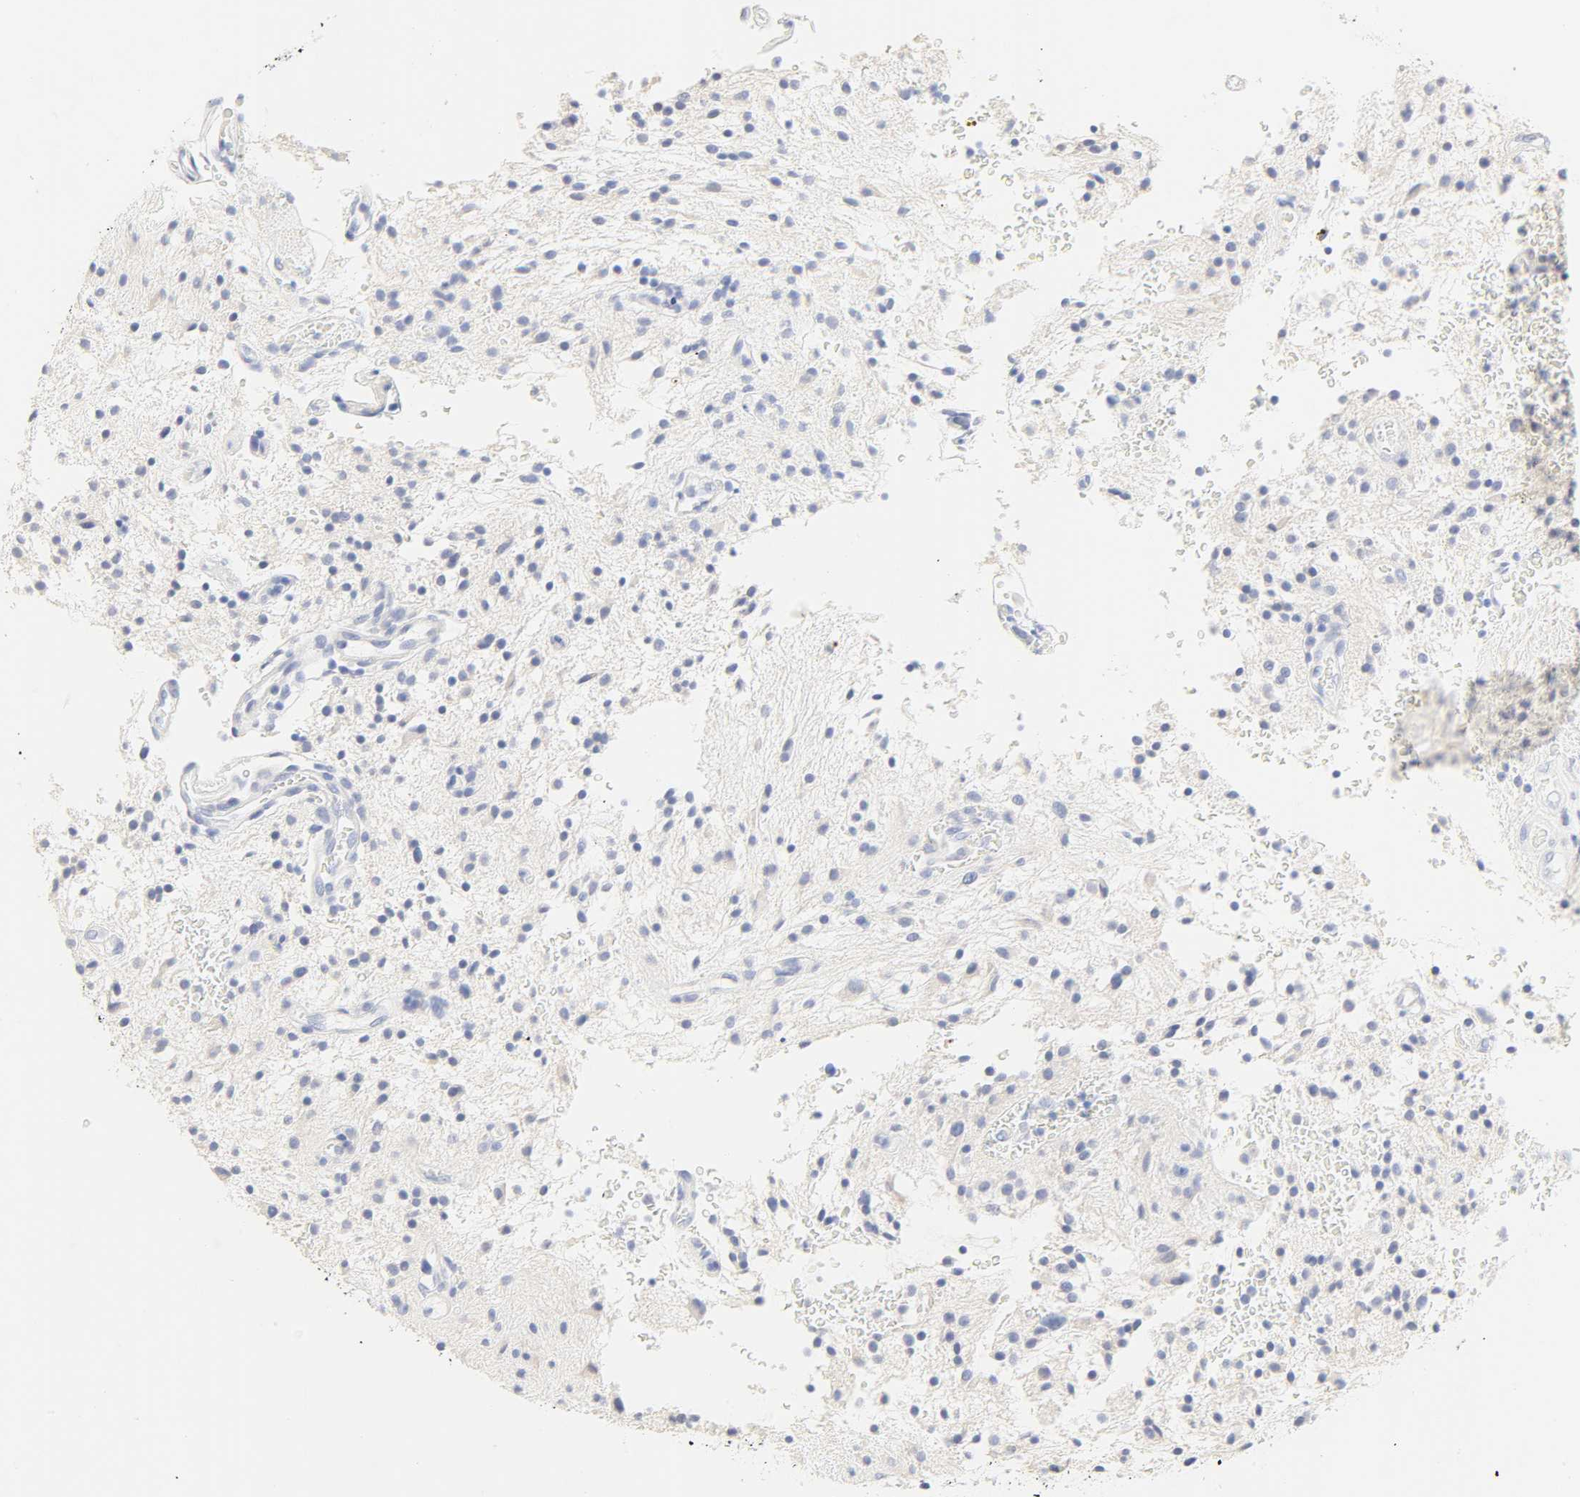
{"staining": {"intensity": "negative", "quantity": "none", "location": "none"}, "tissue": "glioma", "cell_type": "Tumor cells", "image_type": "cancer", "snomed": [{"axis": "morphology", "description": "Glioma, malignant, NOS"}, {"axis": "topography", "description": "Cerebellum"}], "caption": "Tumor cells show no significant protein expression in malignant glioma. (IHC, brightfield microscopy, high magnification).", "gene": "SLCO1B3", "patient": {"sex": "female", "age": 10}}